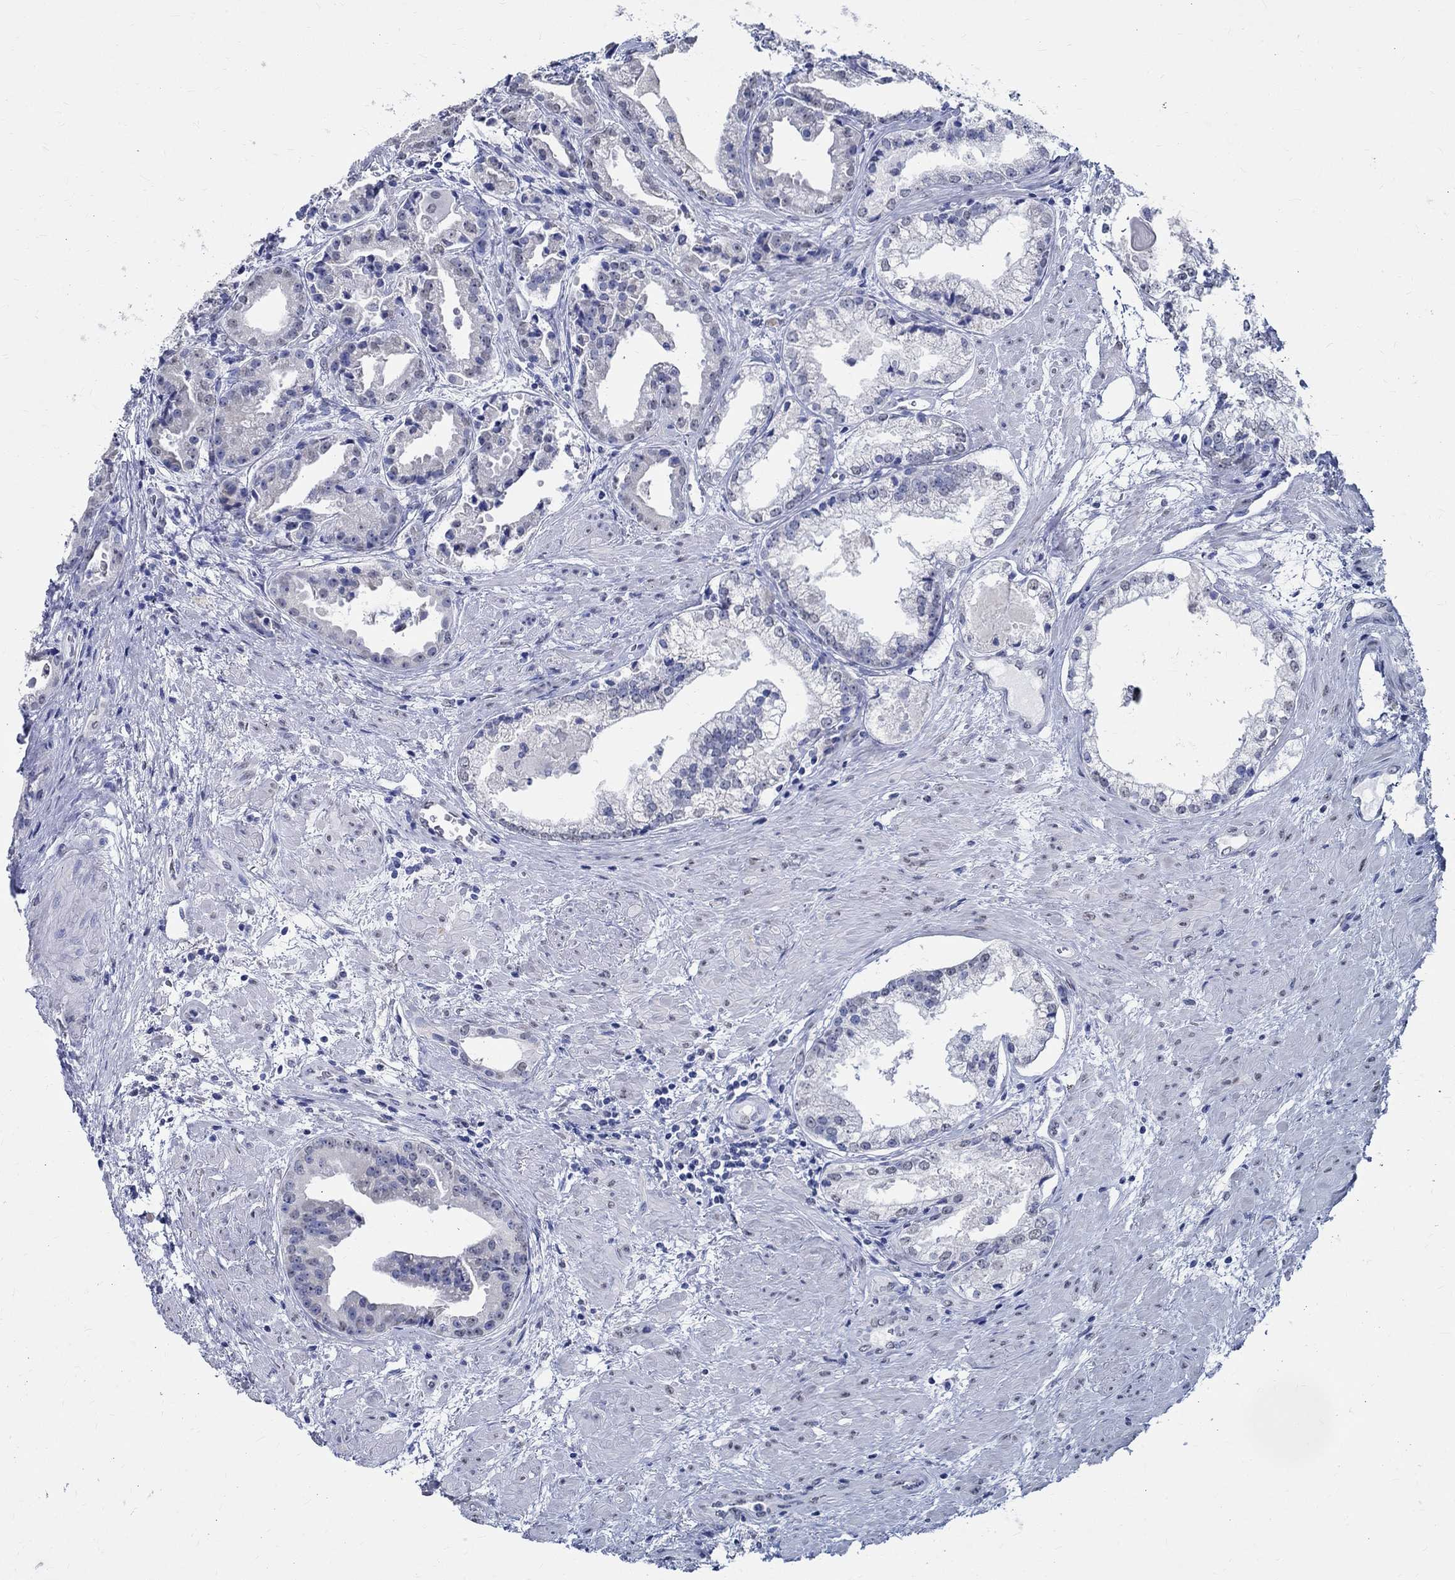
{"staining": {"intensity": "negative", "quantity": "none", "location": "none"}, "tissue": "prostate cancer", "cell_type": "Tumor cells", "image_type": "cancer", "snomed": [{"axis": "morphology", "description": "Adenocarcinoma, NOS"}, {"axis": "morphology", "description": "Adenocarcinoma, High grade"}, {"axis": "topography", "description": "Prostate"}], "caption": "Immunohistochemistry histopathology image of neoplastic tissue: human prostate cancer (adenocarcinoma (high-grade)) stained with DAB displays no significant protein staining in tumor cells. (Brightfield microscopy of DAB (3,3'-diaminobenzidine) immunohistochemistry at high magnification).", "gene": "TSPAN16", "patient": {"sex": "male", "age": 64}}